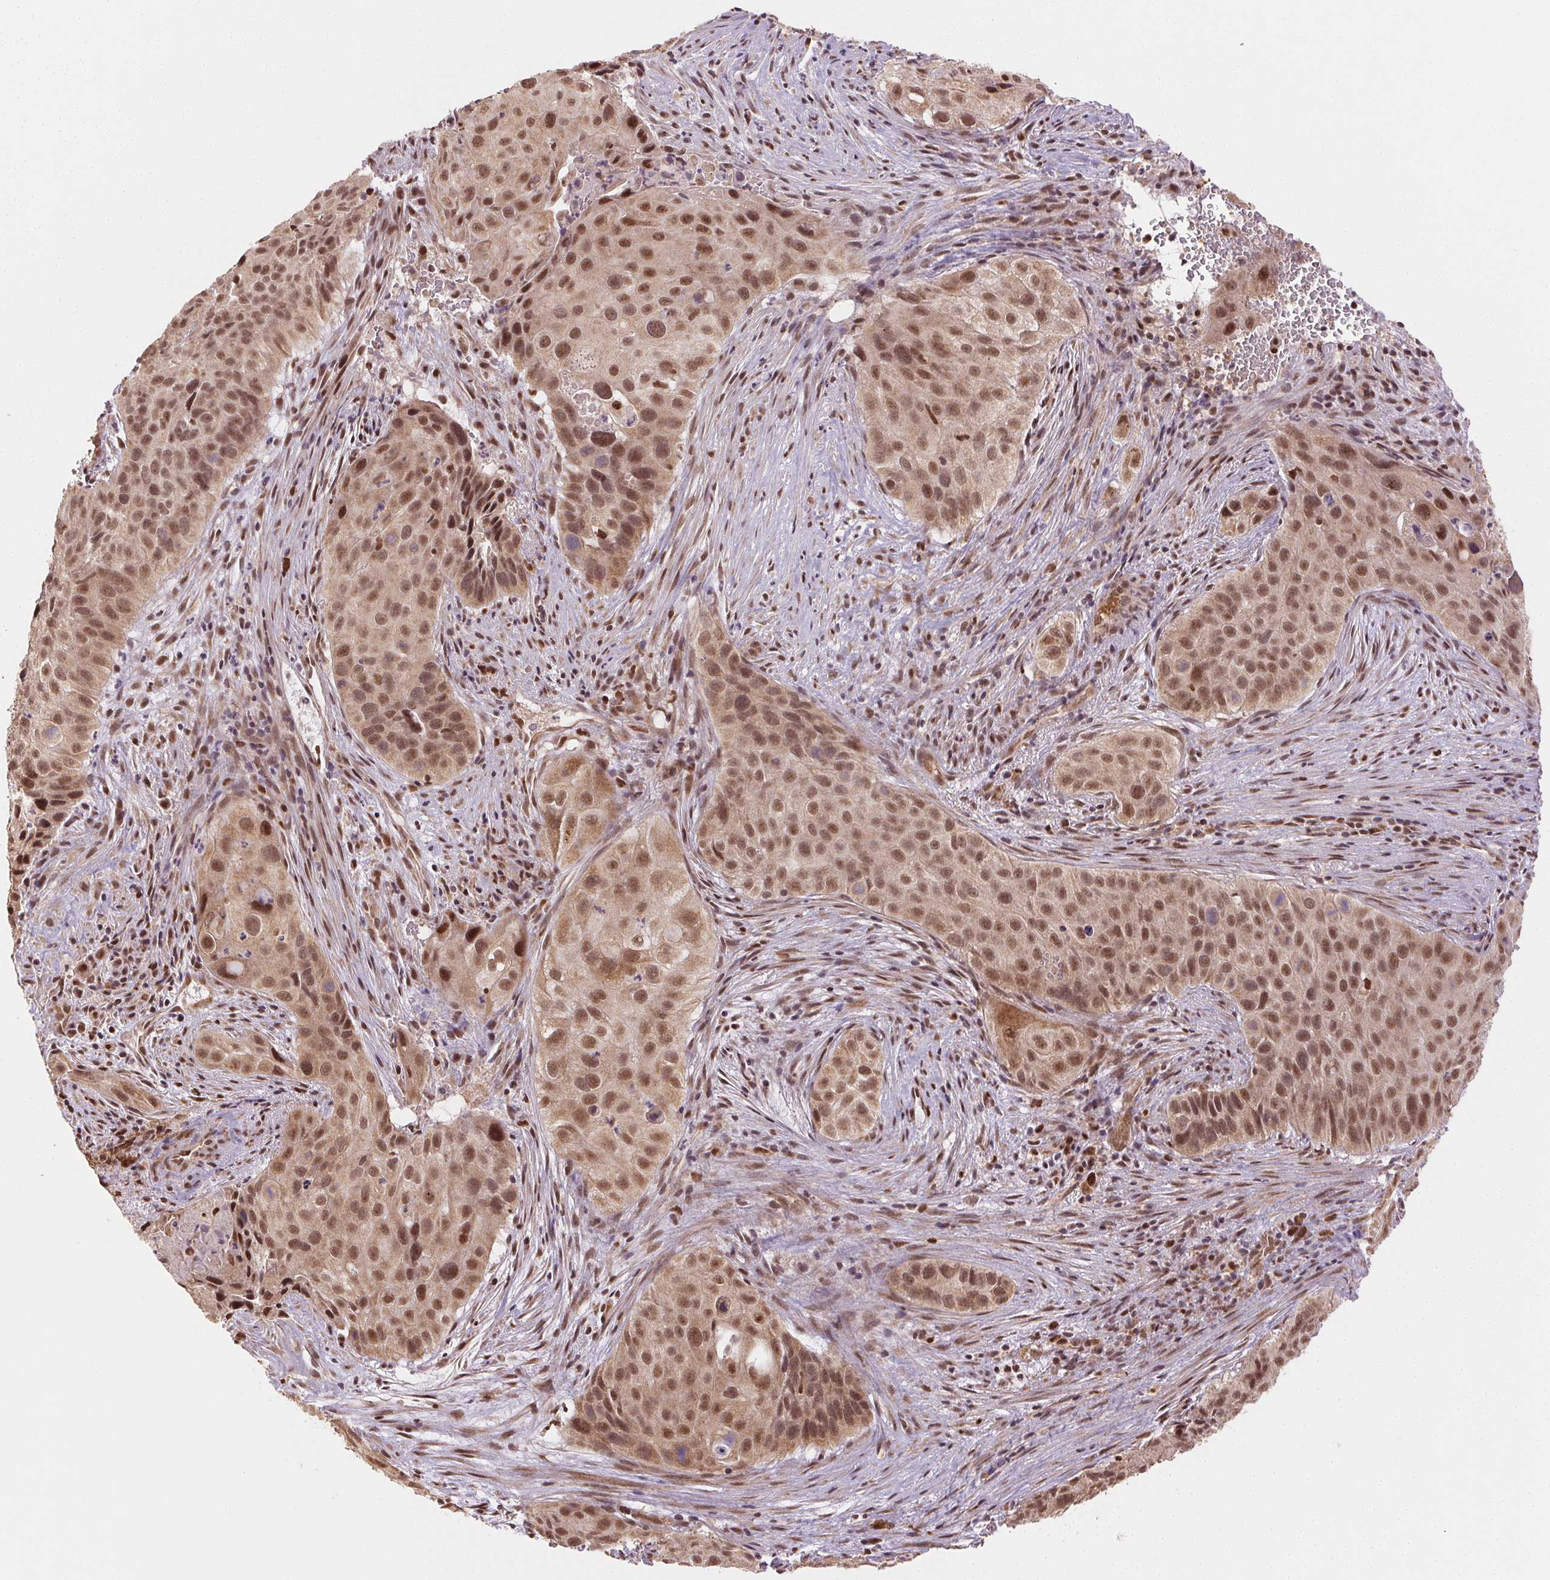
{"staining": {"intensity": "moderate", "quantity": ">75%", "location": "nuclear"}, "tissue": "cervical cancer", "cell_type": "Tumor cells", "image_type": "cancer", "snomed": [{"axis": "morphology", "description": "Squamous cell carcinoma, NOS"}, {"axis": "topography", "description": "Cervix"}], "caption": "There is medium levels of moderate nuclear staining in tumor cells of cervical cancer, as demonstrated by immunohistochemical staining (brown color).", "gene": "TREML4", "patient": {"sex": "female", "age": 38}}